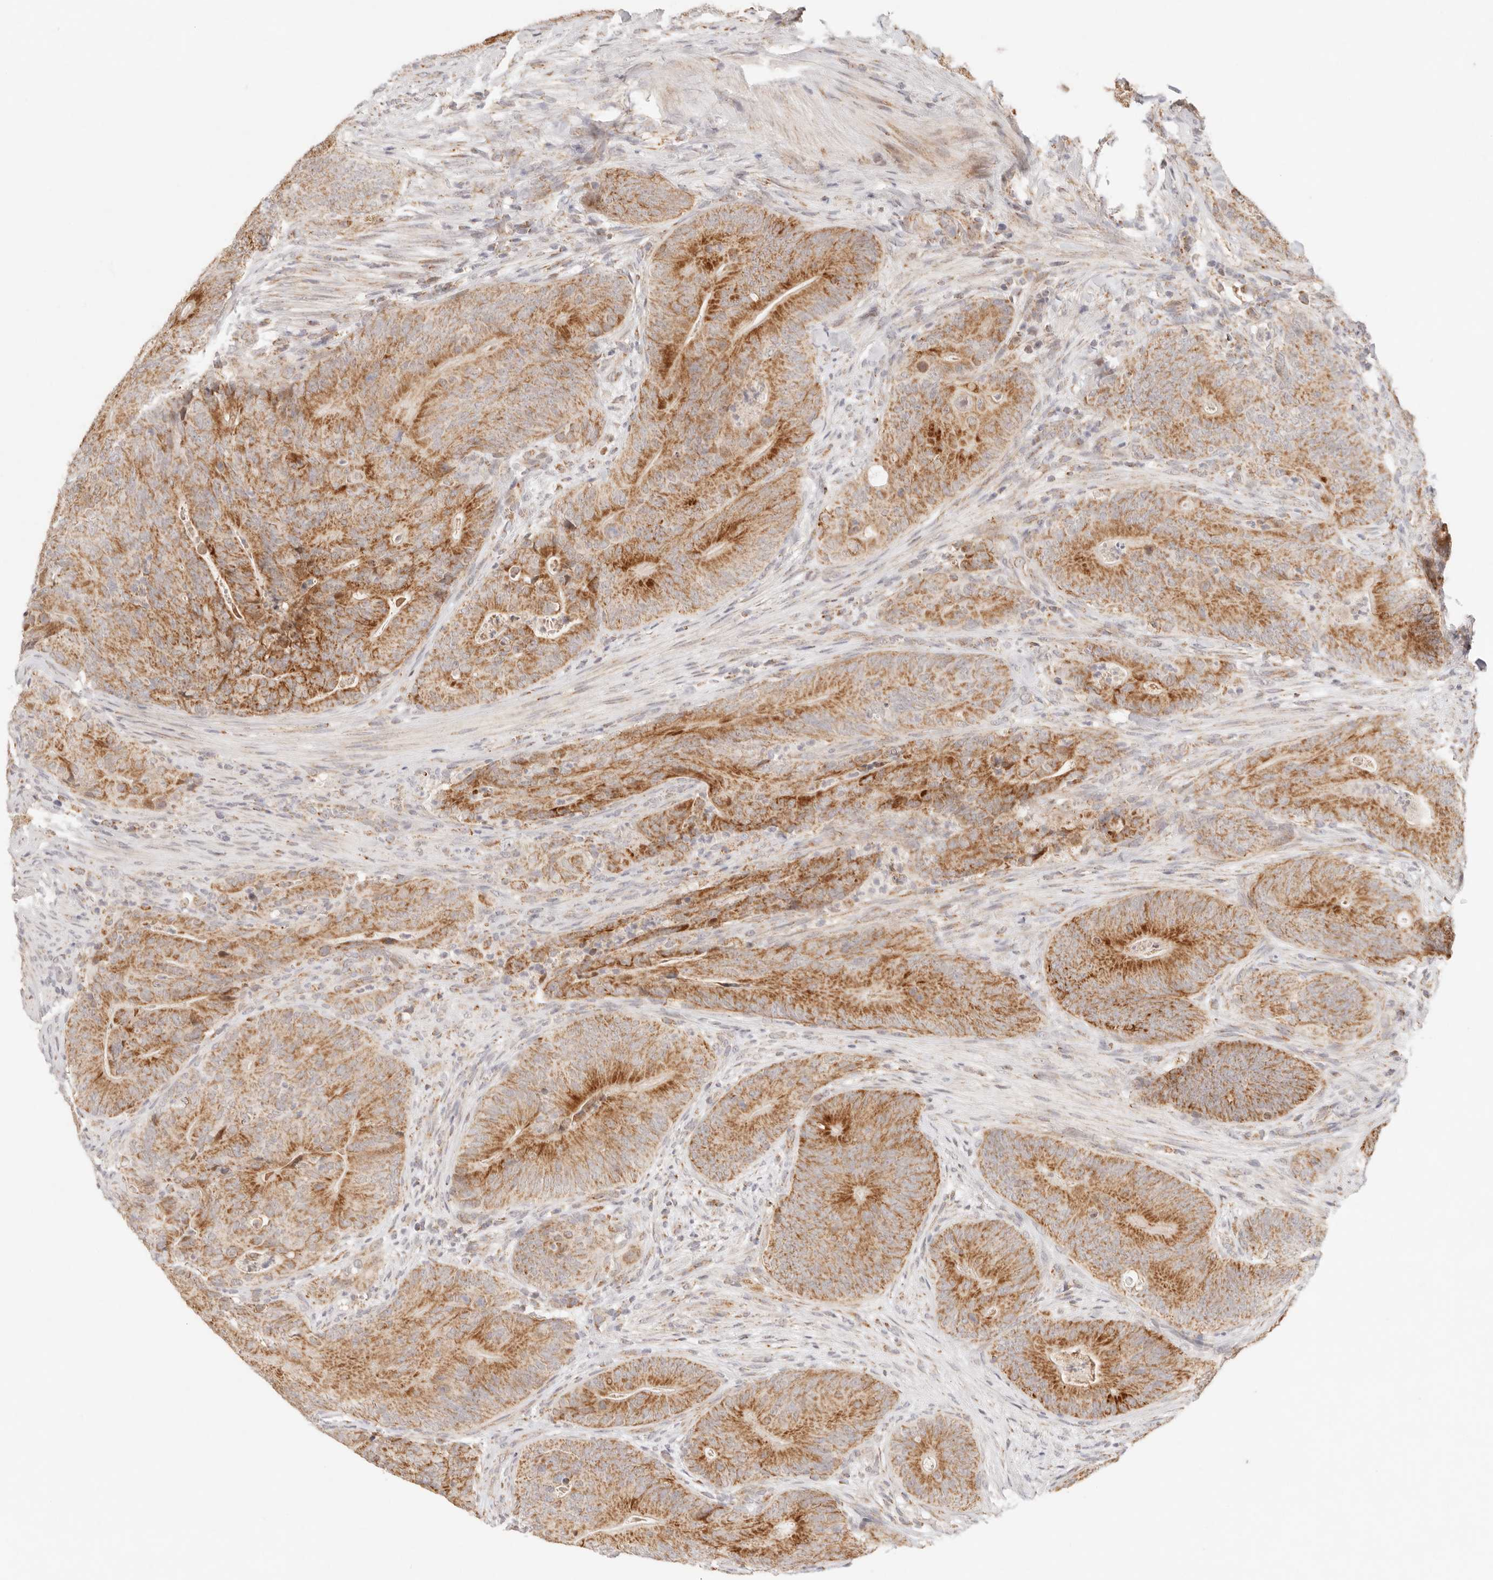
{"staining": {"intensity": "moderate", "quantity": ">75%", "location": "cytoplasmic/membranous"}, "tissue": "colorectal cancer", "cell_type": "Tumor cells", "image_type": "cancer", "snomed": [{"axis": "morphology", "description": "Normal tissue, NOS"}, {"axis": "topography", "description": "Colon"}], "caption": "Colorectal cancer stained with a protein marker shows moderate staining in tumor cells.", "gene": "COA6", "patient": {"sex": "female", "age": 82}}